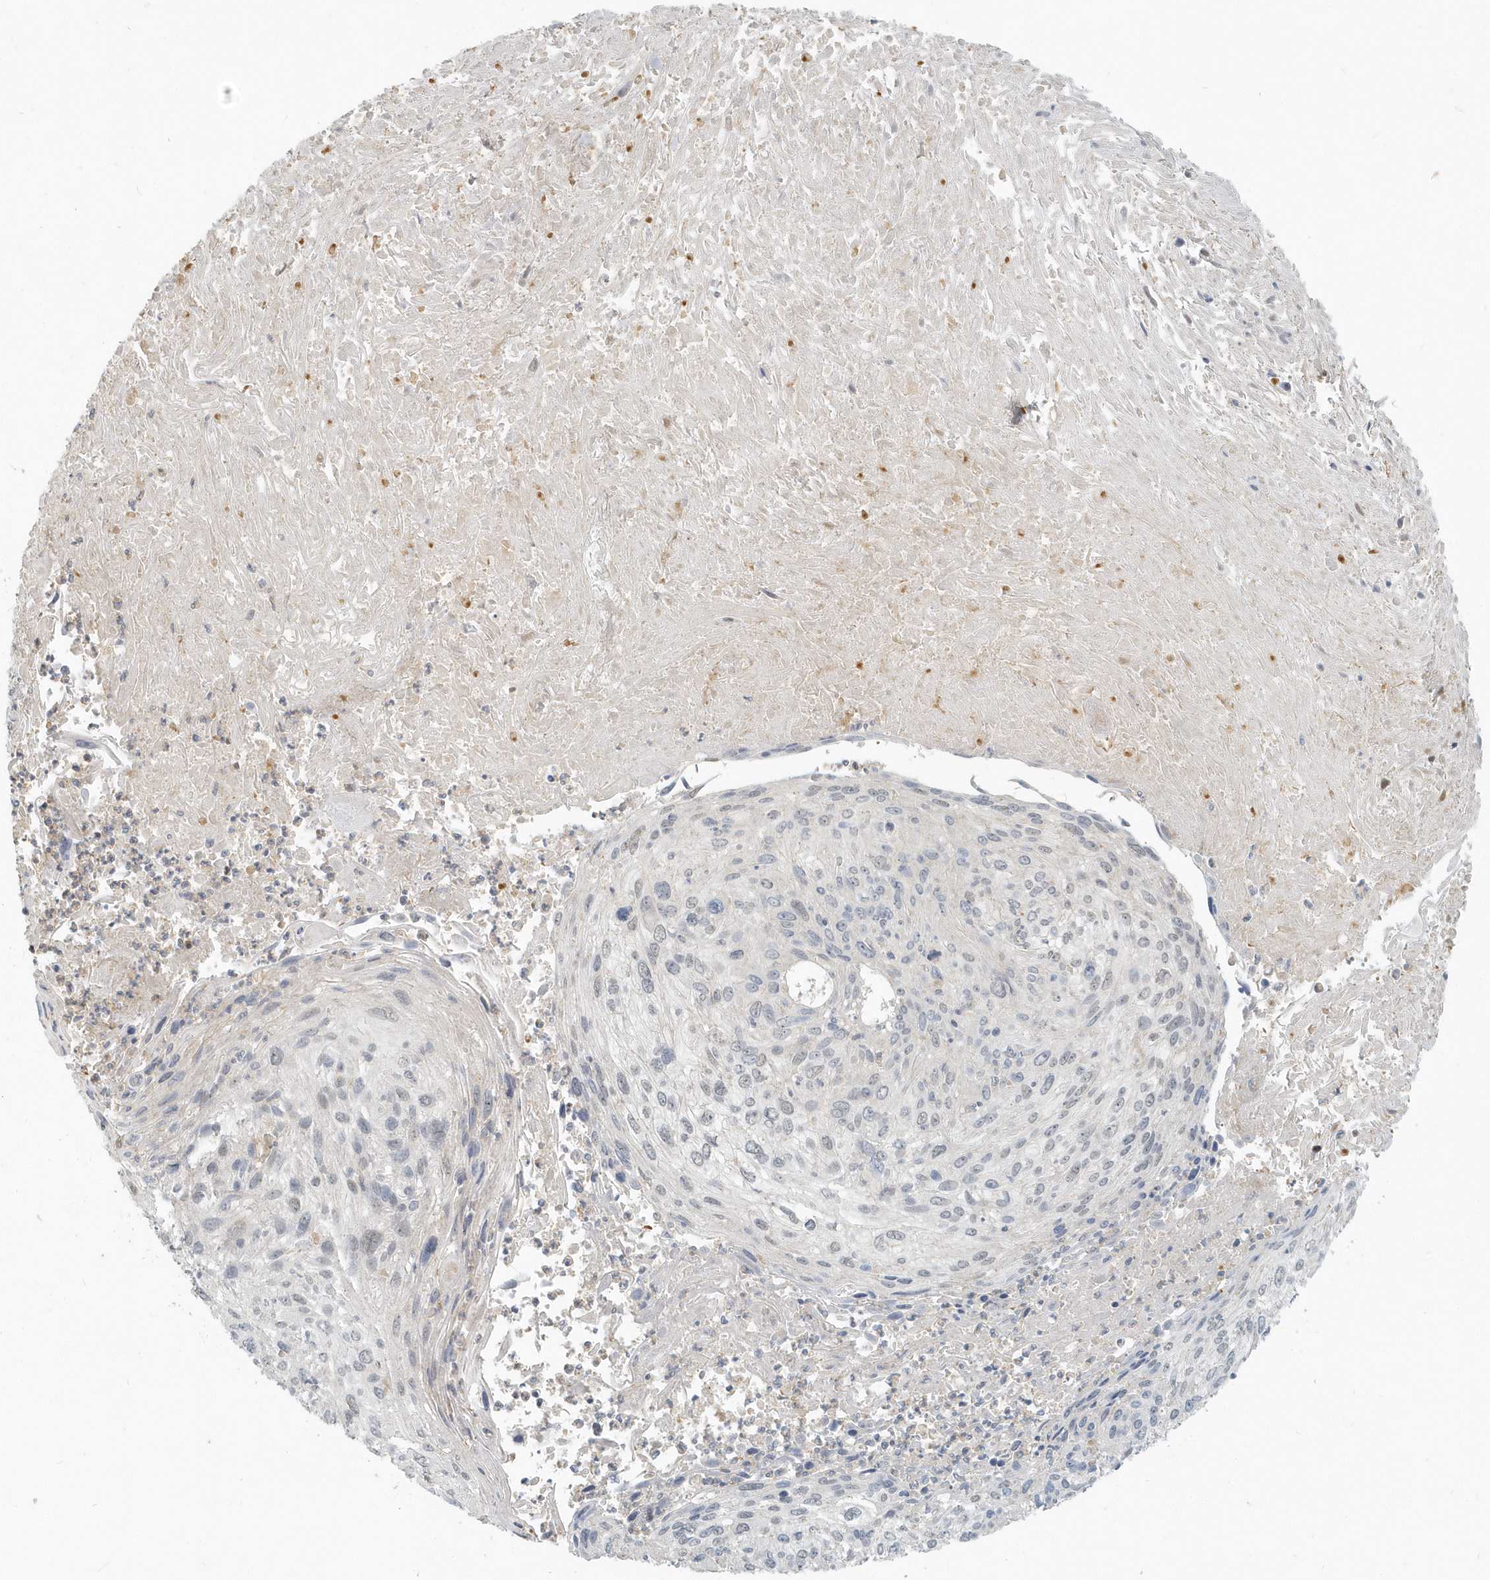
{"staining": {"intensity": "negative", "quantity": "none", "location": "none"}, "tissue": "cervical cancer", "cell_type": "Tumor cells", "image_type": "cancer", "snomed": [{"axis": "morphology", "description": "Squamous cell carcinoma, NOS"}, {"axis": "topography", "description": "Cervix"}], "caption": "Image shows no protein expression in tumor cells of cervical squamous cell carcinoma tissue.", "gene": "NAPB", "patient": {"sex": "female", "age": 51}}